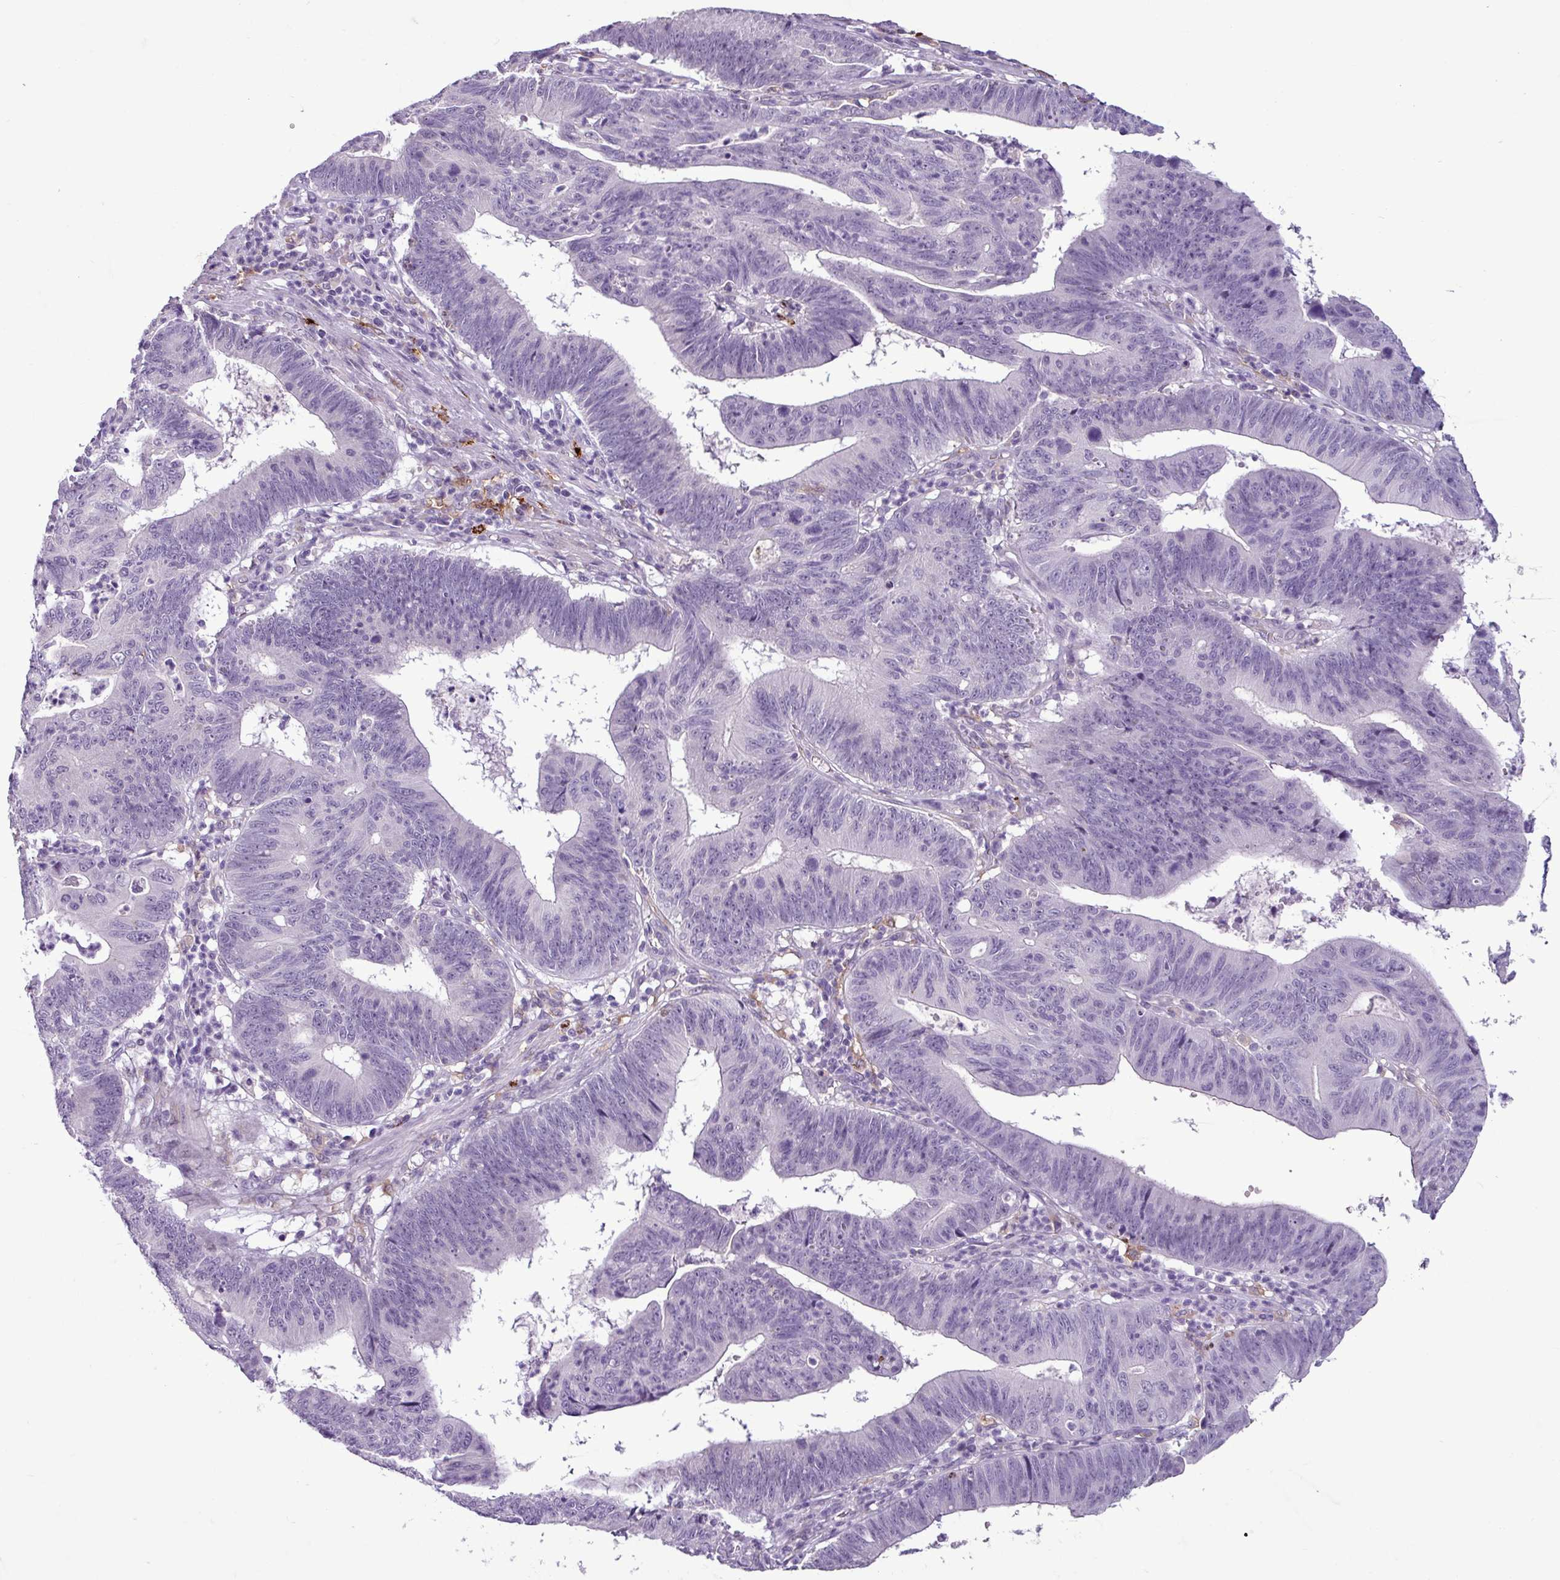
{"staining": {"intensity": "negative", "quantity": "none", "location": "none"}, "tissue": "stomach cancer", "cell_type": "Tumor cells", "image_type": "cancer", "snomed": [{"axis": "morphology", "description": "Adenocarcinoma, NOS"}, {"axis": "topography", "description": "Stomach"}], "caption": "Human stomach cancer (adenocarcinoma) stained for a protein using immunohistochemistry reveals no staining in tumor cells.", "gene": "C9orf24", "patient": {"sex": "male", "age": 59}}